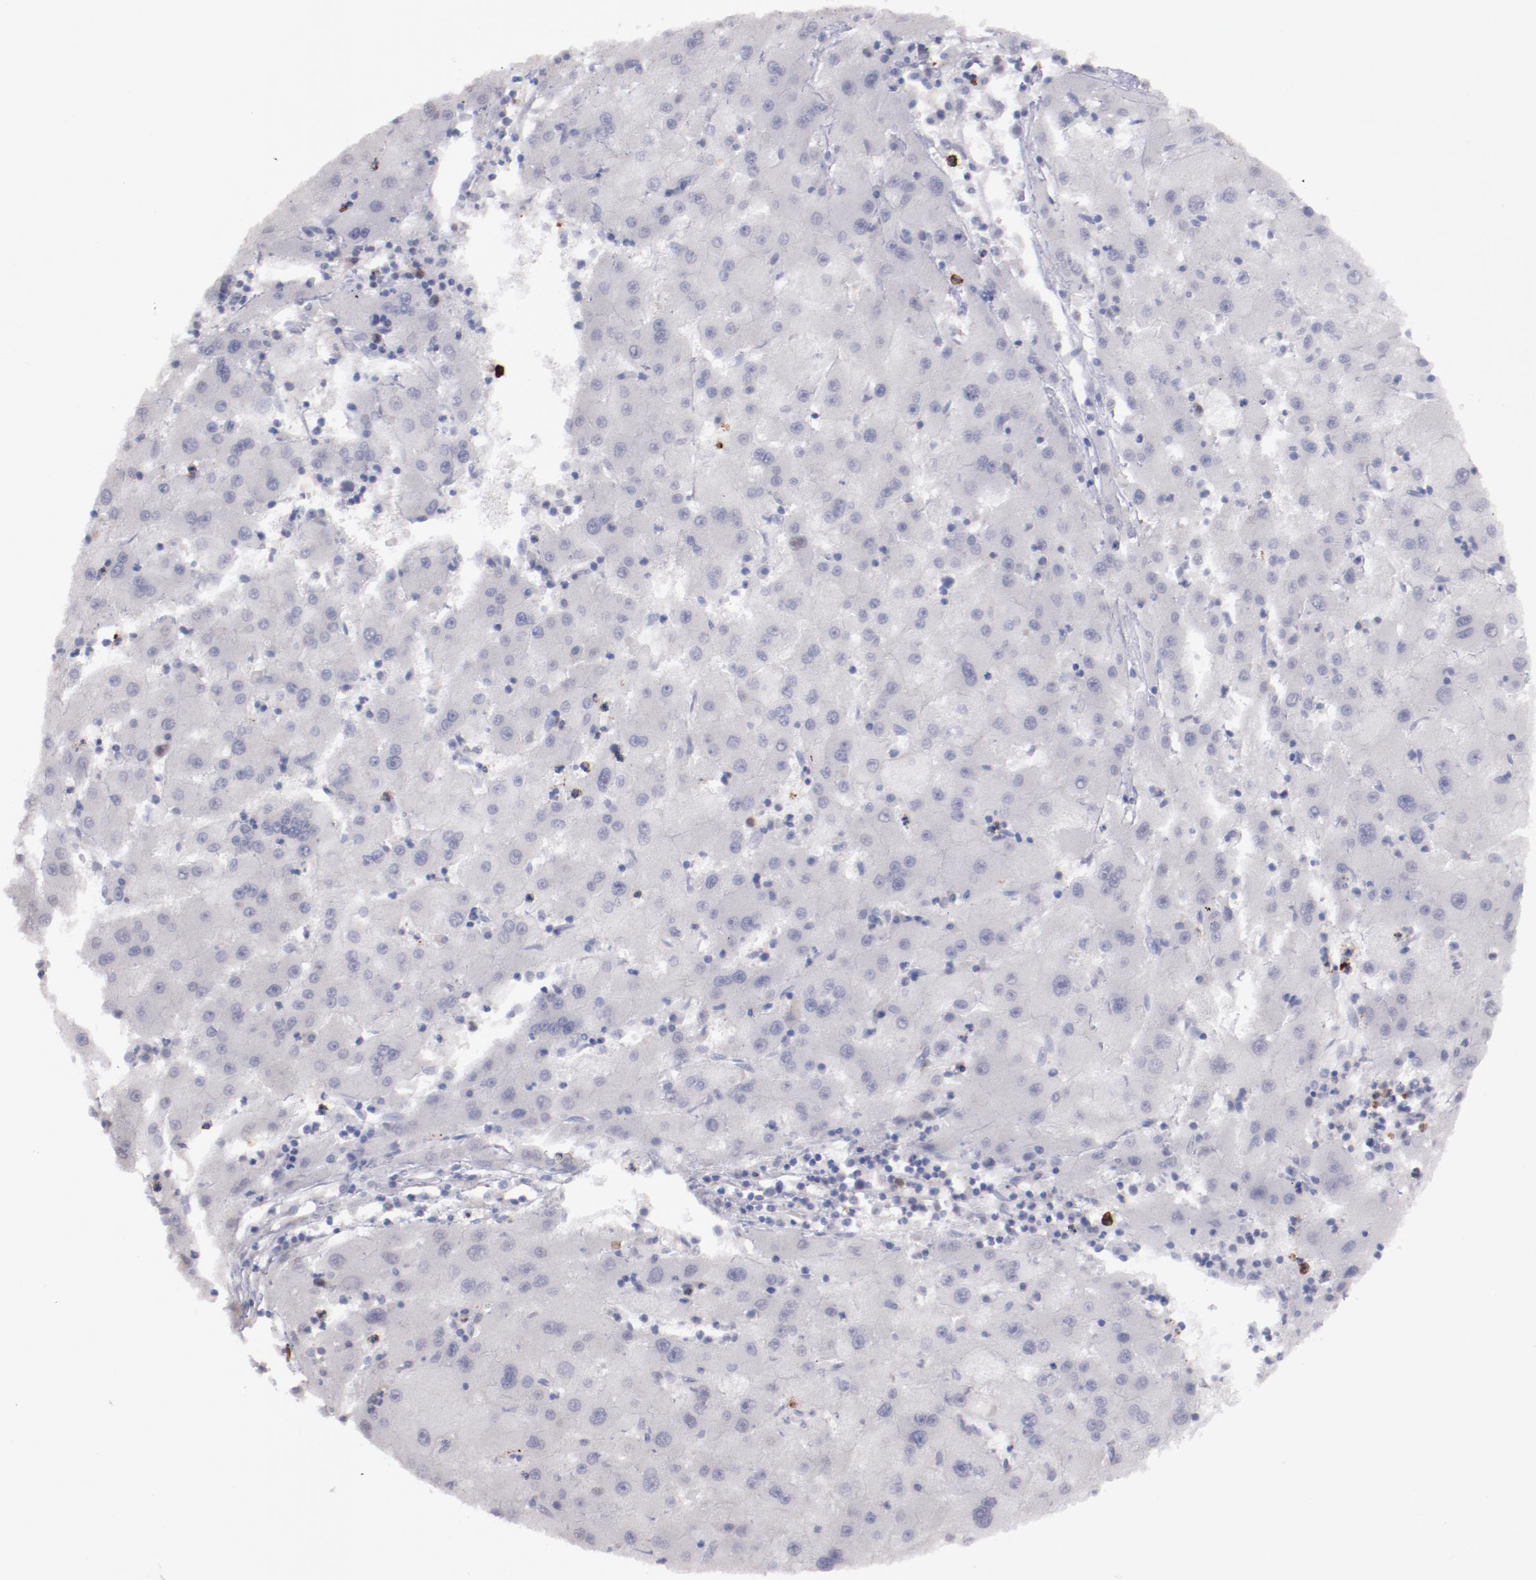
{"staining": {"intensity": "negative", "quantity": "none", "location": "none"}, "tissue": "liver cancer", "cell_type": "Tumor cells", "image_type": "cancer", "snomed": [{"axis": "morphology", "description": "Carcinoma, Hepatocellular, NOS"}, {"axis": "topography", "description": "Liver"}], "caption": "The micrograph demonstrates no significant positivity in tumor cells of liver cancer (hepatocellular carcinoma).", "gene": "IRF4", "patient": {"sex": "male", "age": 72}}